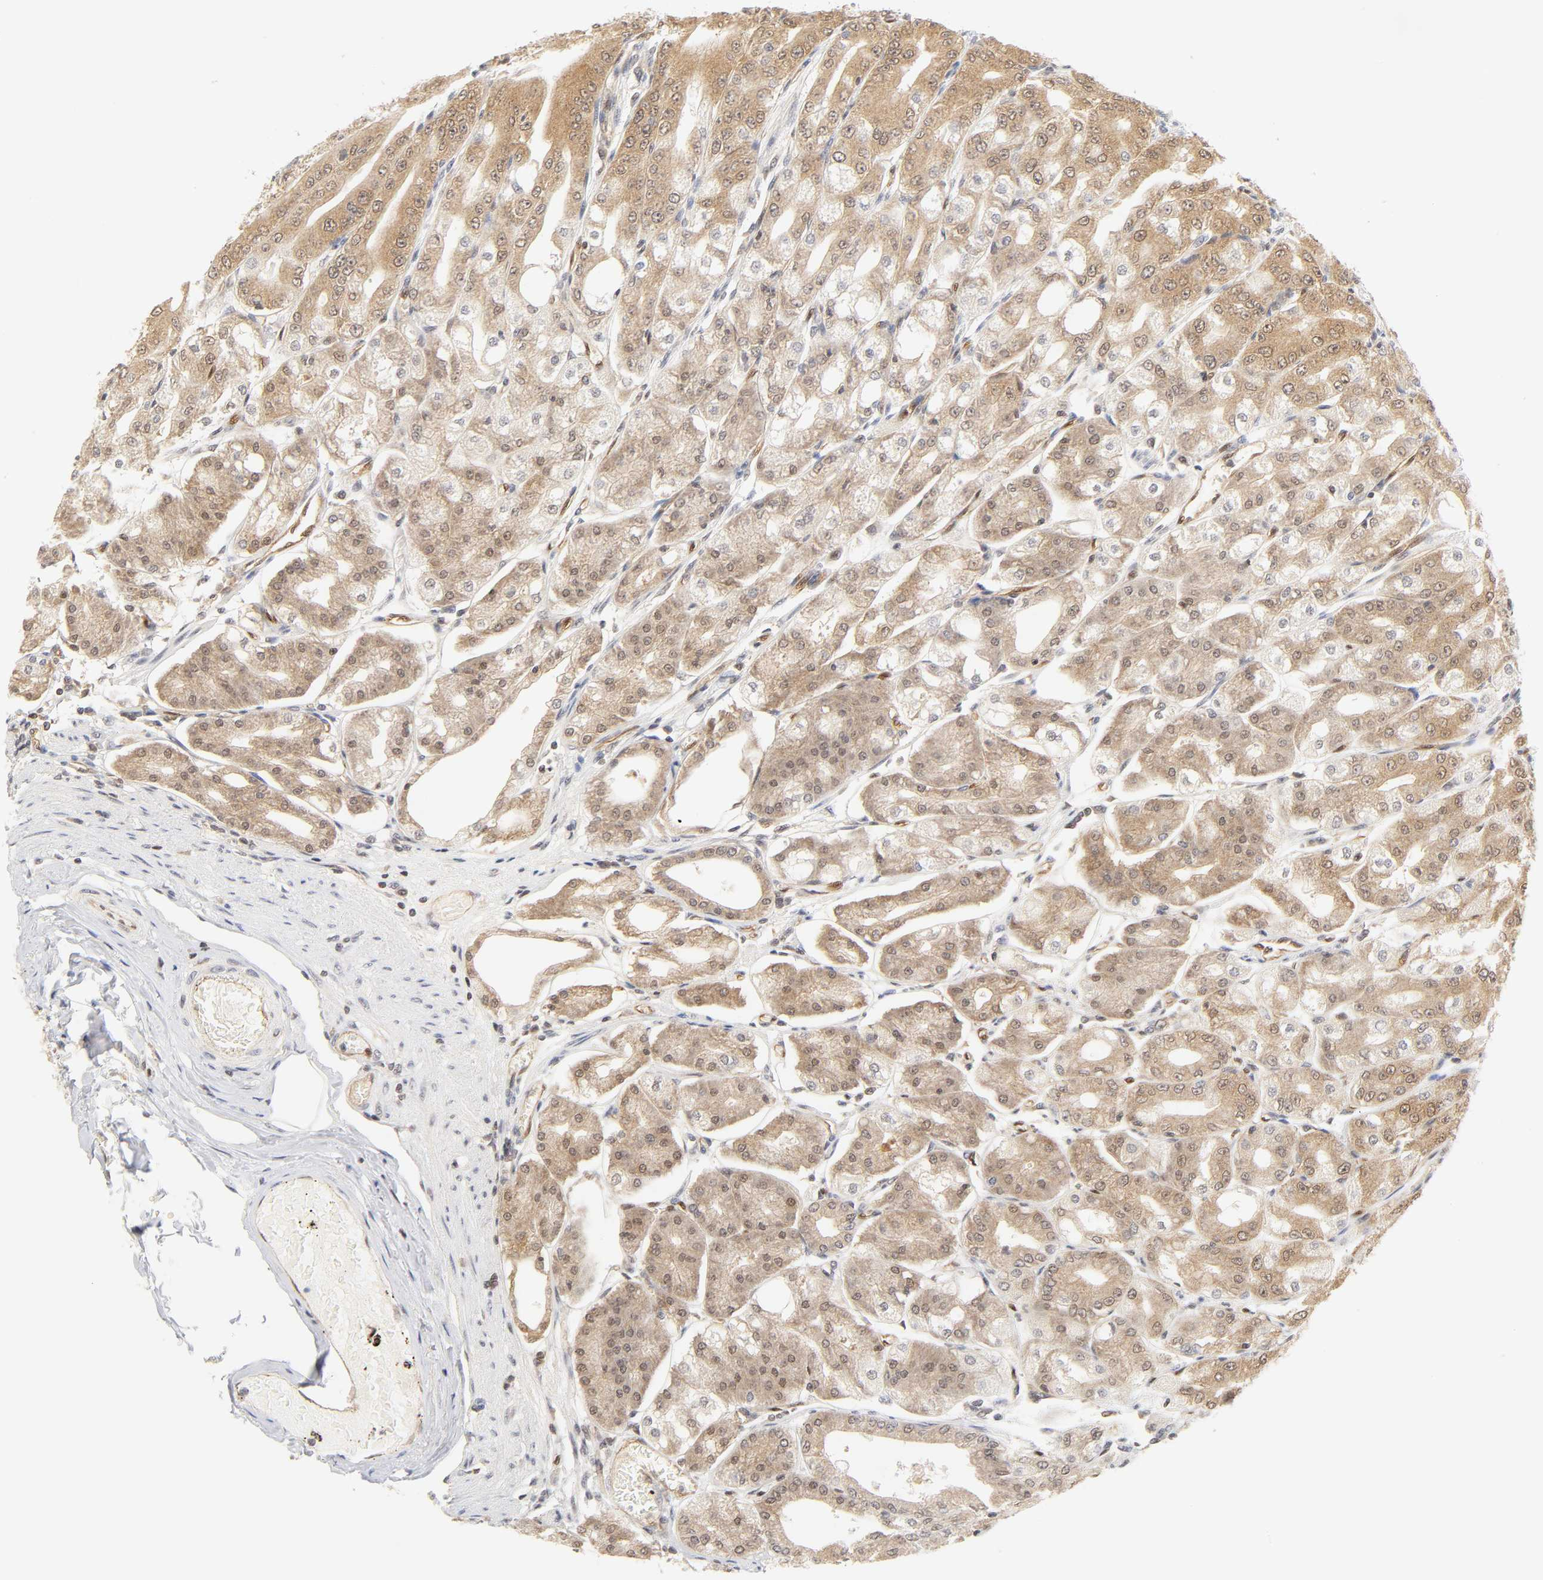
{"staining": {"intensity": "moderate", "quantity": ">75%", "location": "cytoplasmic/membranous,nuclear"}, "tissue": "stomach", "cell_type": "Glandular cells", "image_type": "normal", "snomed": [{"axis": "morphology", "description": "Normal tissue, NOS"}, {"axis": "topography", "description": "Stomach, lower"}], "caption": "Benign stomach was stained to show a protein in brown. There is medium levels of moderate cytoplasmic/membranous,nuclear positivity in about >75% of glandular cells. Using DAB (3,3'-diaminobenzidine) (brown) and hematoxylin (blue) stains, captured at high magnification using brightfield microscopy.", "gene": "CDC37", "patient": {"sex": "male", "age": 71}}